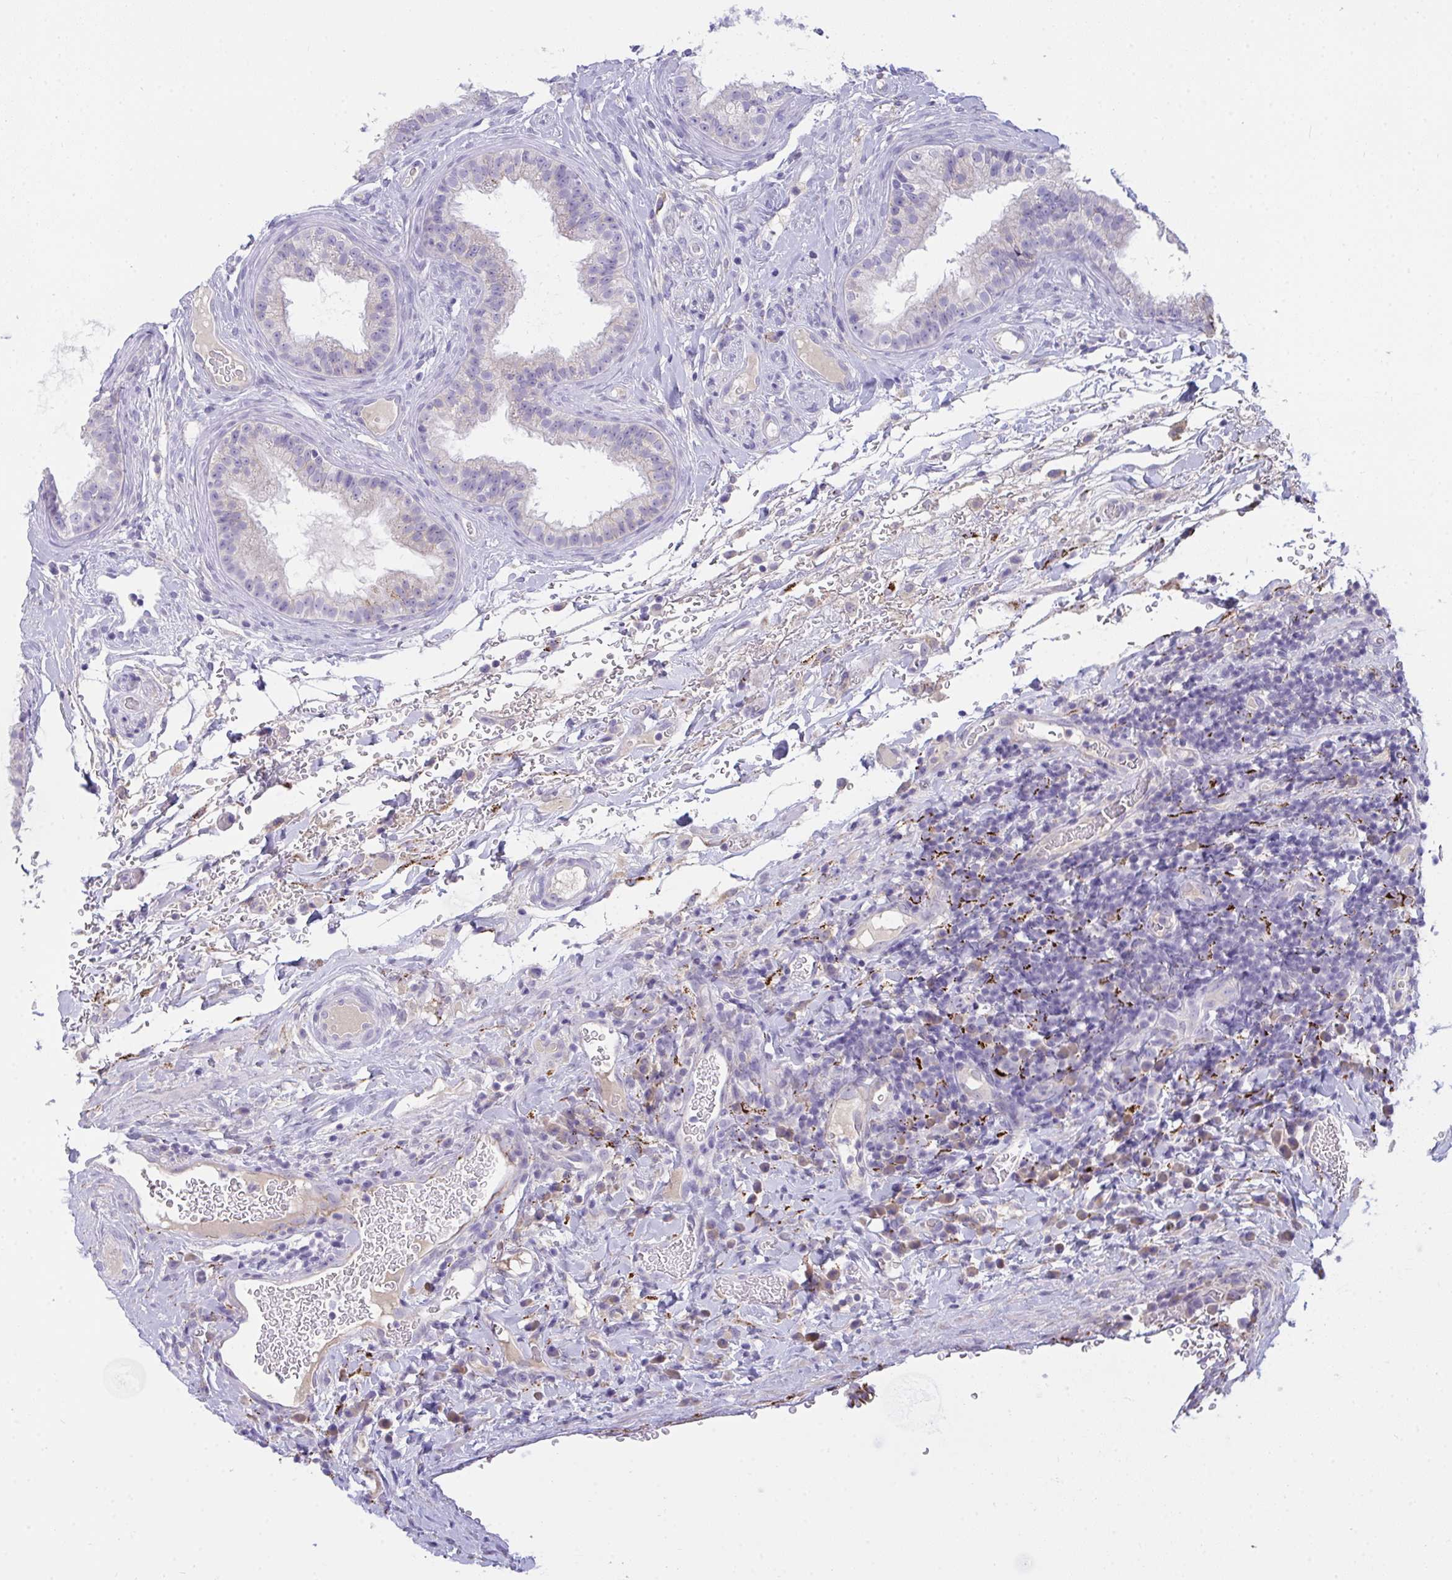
{"staining": {"intensity": "weak", "quantity": "25%-75%", "location": "cytoplasmic/membranous"}, "tissue": "epididymis", "cell_type": "Glandular cells", "image_type": "normal", "snomed": [{"axis": "morphology", "description": "Normal tissue, NOS"}, {"axis": "topography", "description": "Epididymis"}], "caption": "This is a histology image of IHC staining of normal epididymis, which shows weak positivity in the cytoplasmic/membranous of glandular cells.", "gene": "SEMA6B", "patient": {"sex": "male", "age": 23}}